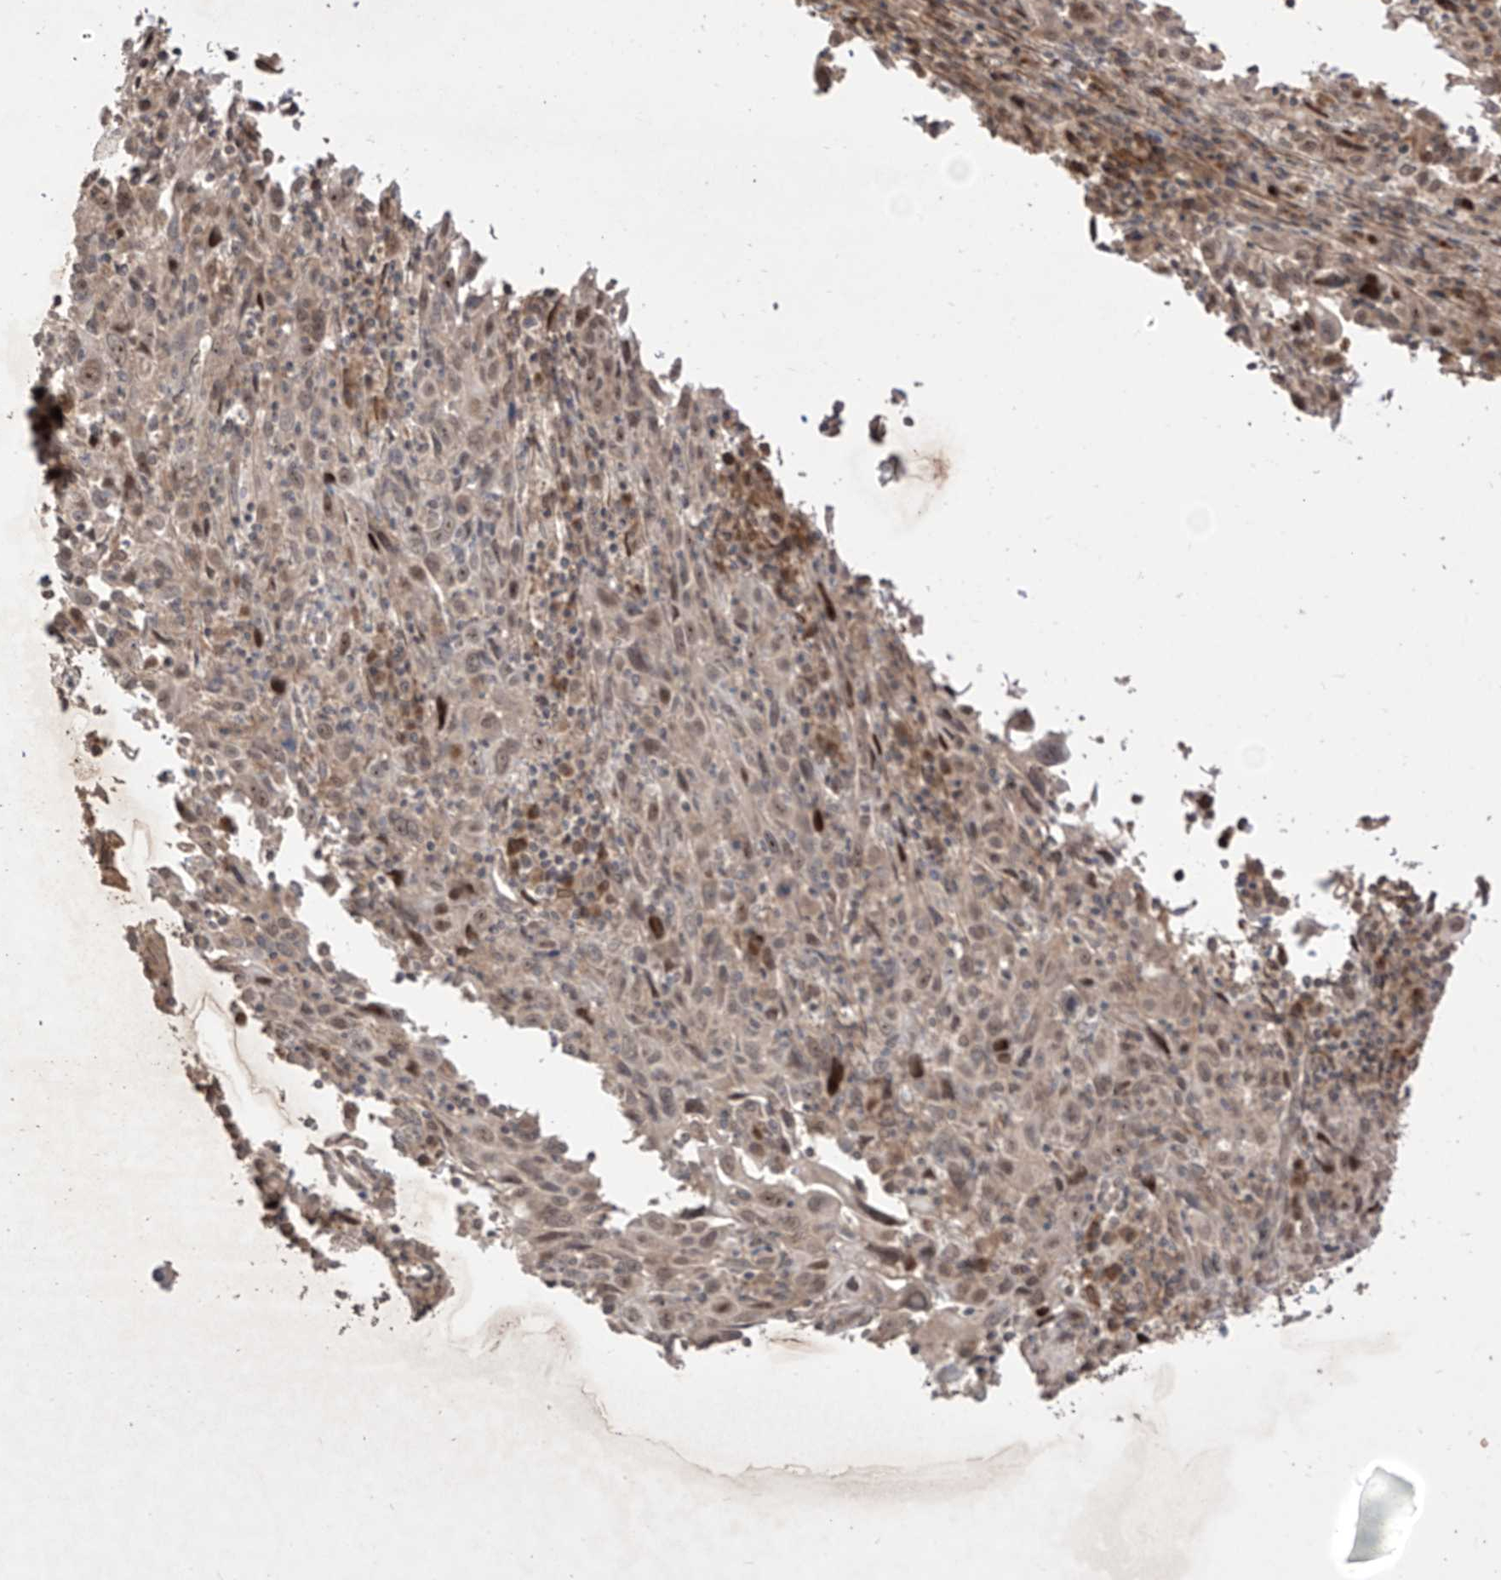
{"staining": {"intensity": "weak", "quantity": ">75%", "location": "nuclear"}, "tissue": "cervical cancer", "cell_type": "Tumor cells", "image_type": "cancer", "snomed": [{"axis": "morphology", "description": "Squamous cell carcinoma, NOS"}, {"axis": "topography", "description": "Cervix"}], "caption": "Immunohistochemical staining of squamous cell carcinoma (cervical) displays low levels of weak nuclear expression in about >75% of tumor cells.", "gene": "LATS1", "patient": {"sex": "female", "age": 46}}